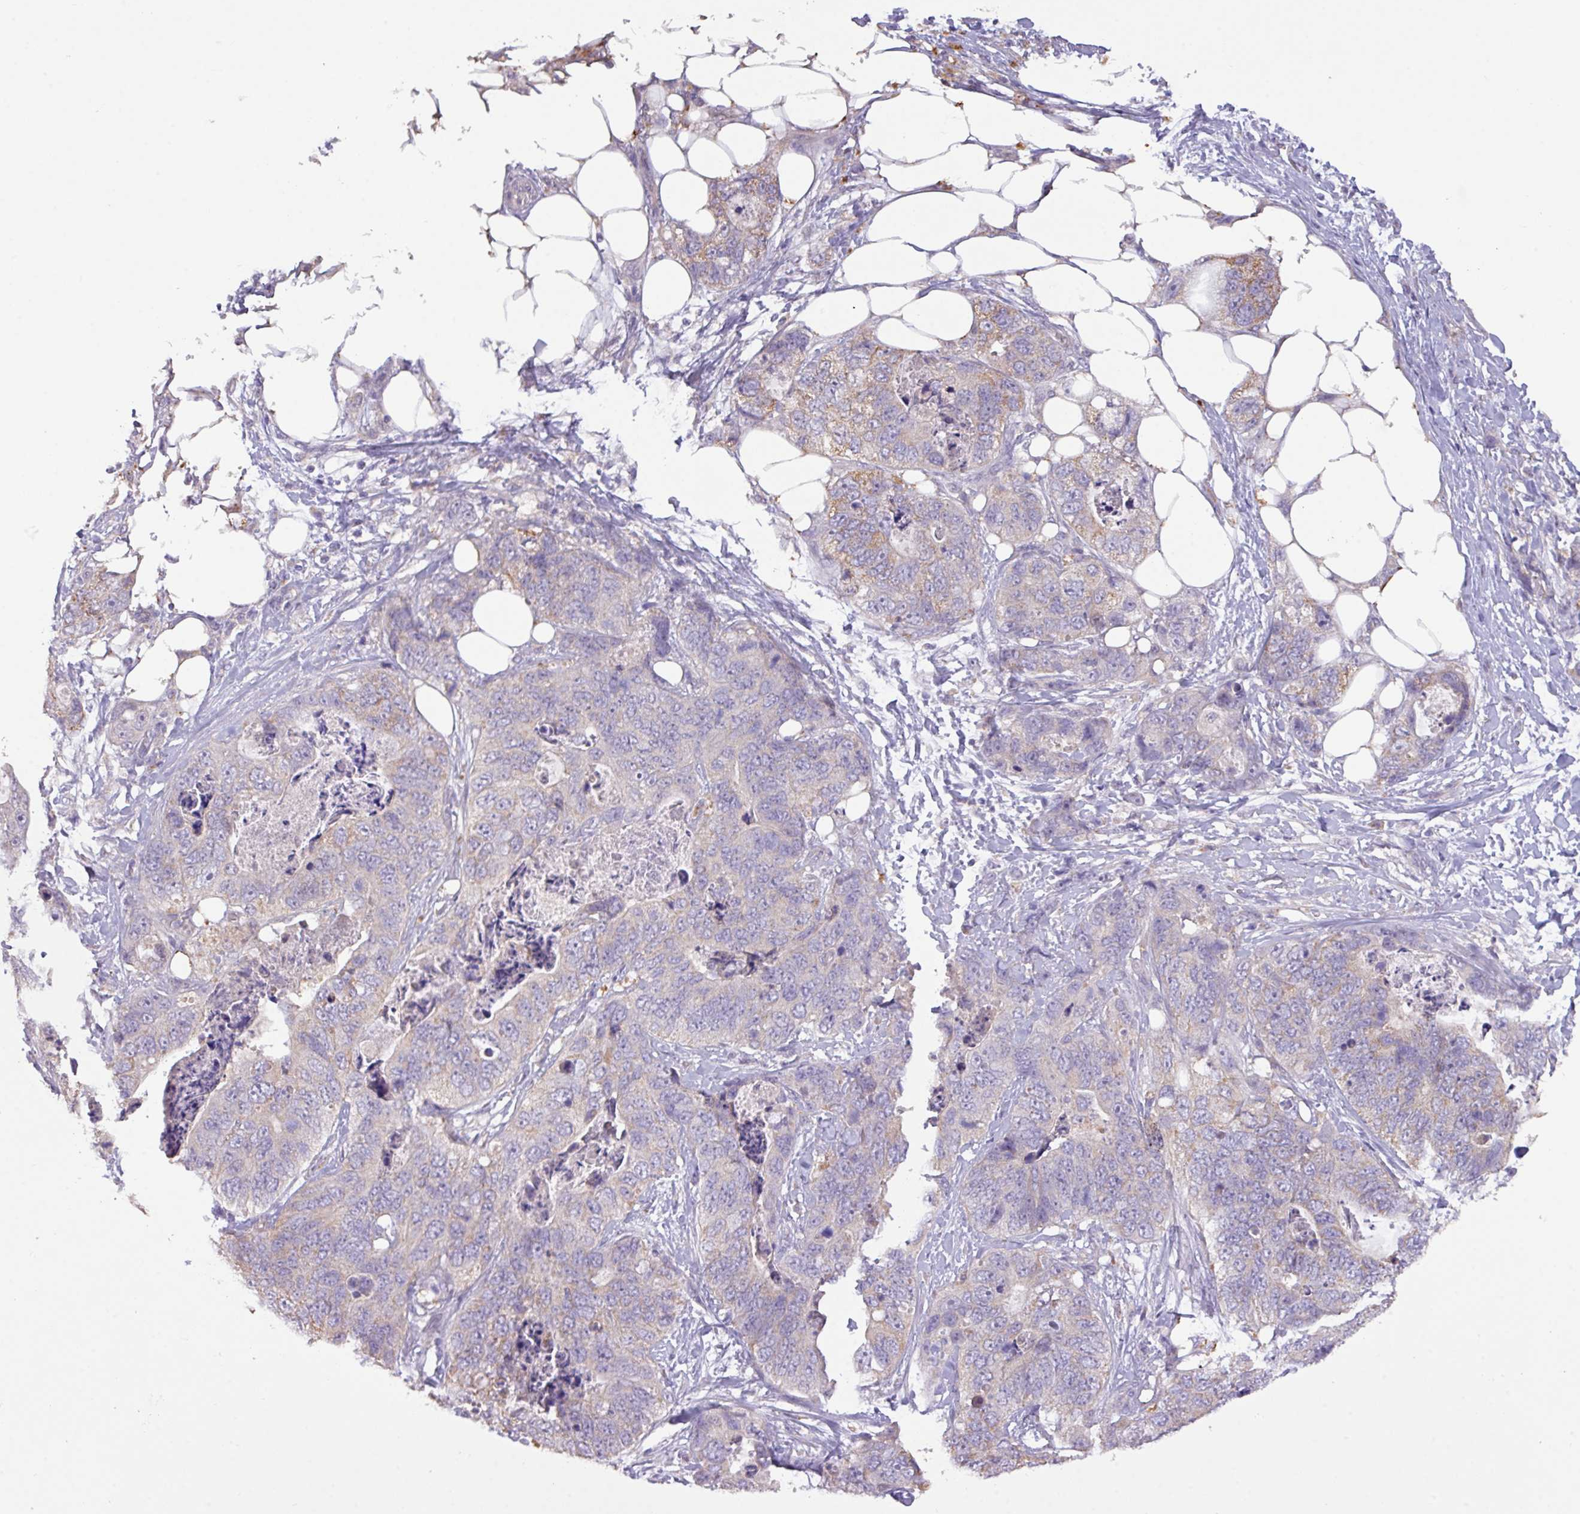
{"staining": {"intensity": "moderate", "quantity": "<25%", "location": "cytoplasmic/membranous"}, "tissue": "stomach cancer", "cell_type": "Tumor cells", "image_type": "cancer", "snomed": [{"axis": "morphology", "description": "Adenocarcinoma, NOS"}, {"axis": "topography", "description": "Stomach"}], "caption": "Stomach adenocarcinoma stained with IHC exhibits moderate cytoplasmic/membranous positivity in approximately <25% of tumor cells. The protein is shown in brown color, while the nuclei are stained blue.", "gene": "PRADC1", "patient": {"sex": "female", "age": 89}}